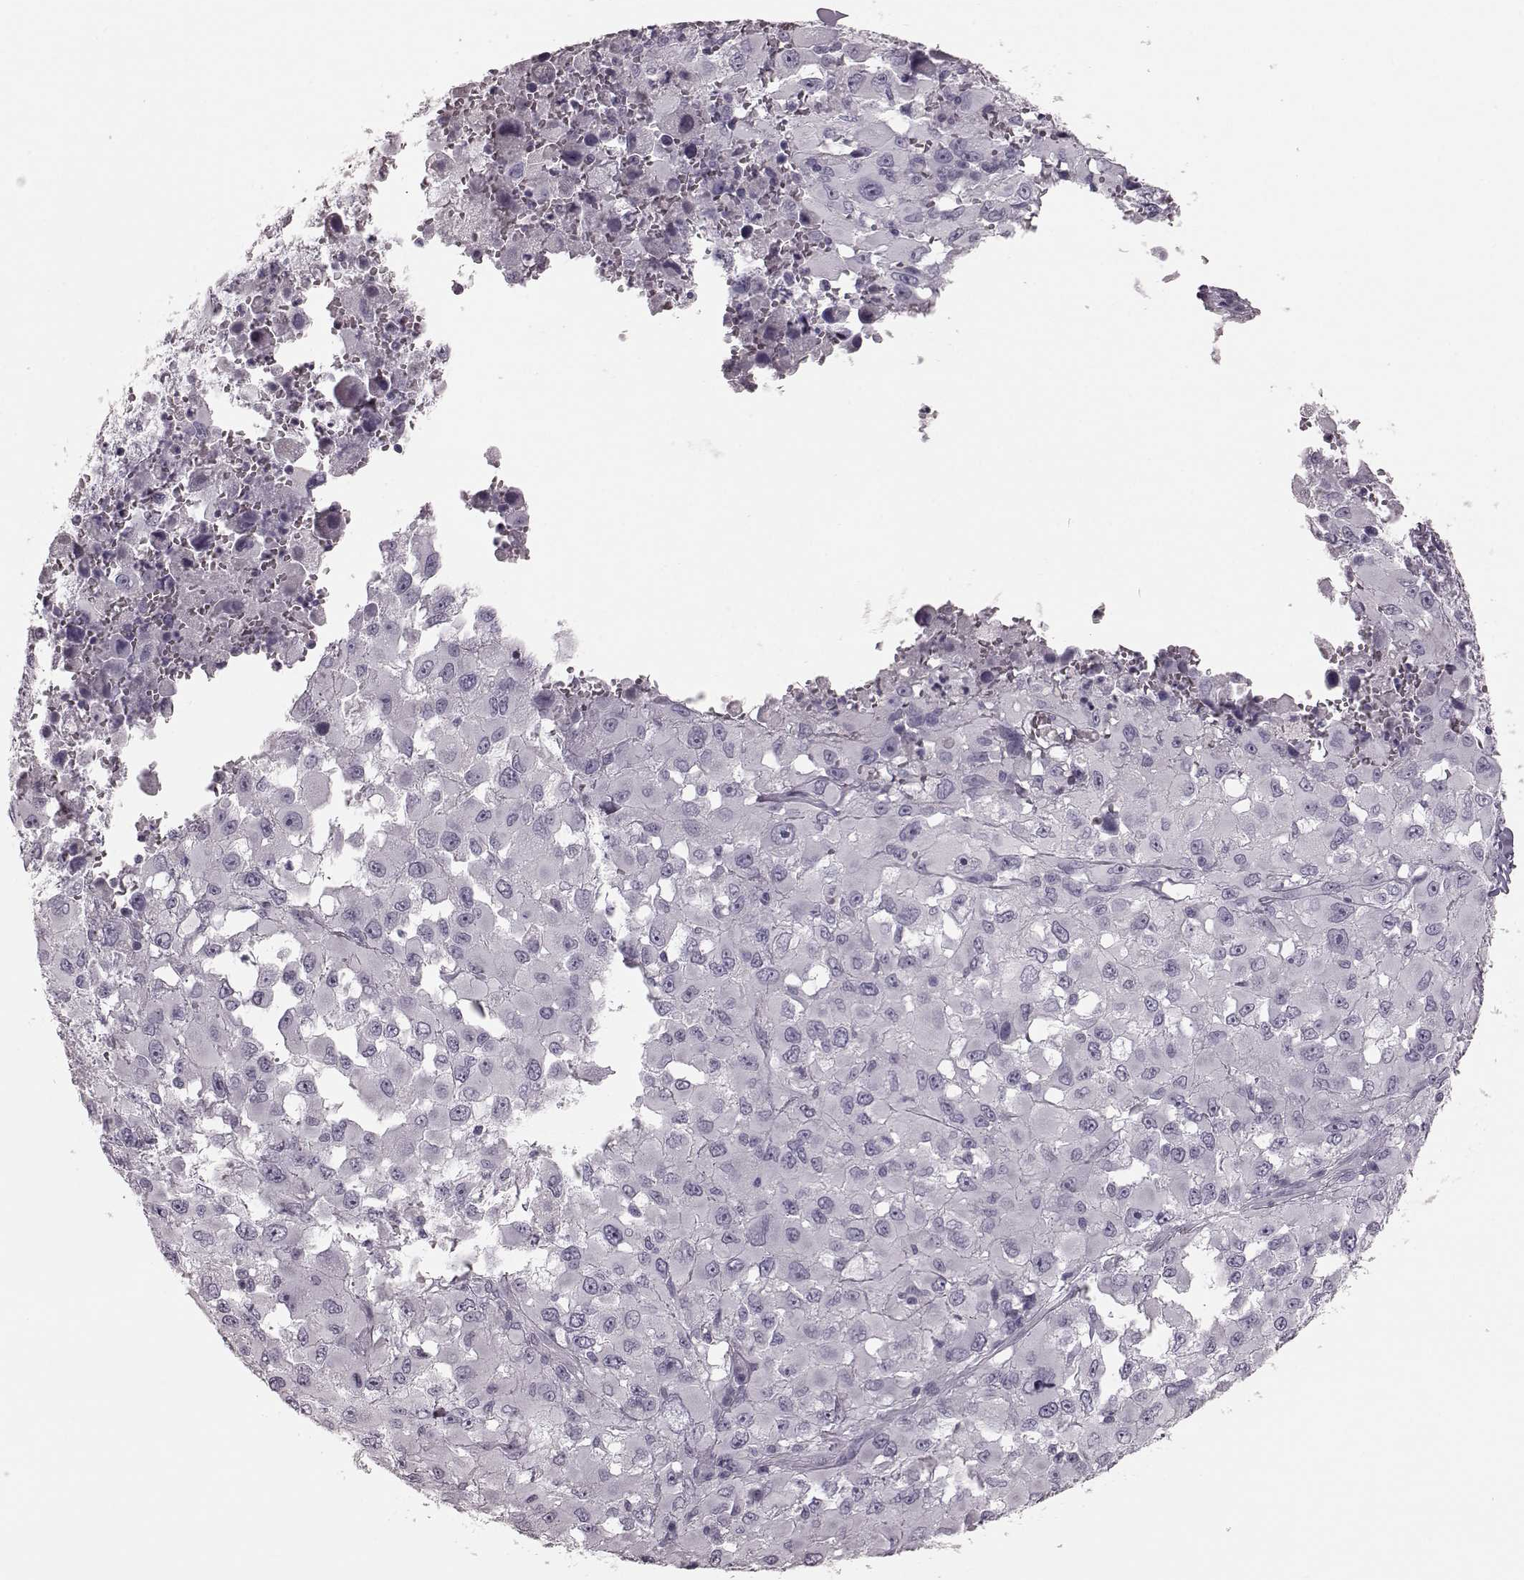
{"staining": {"intensity": "negative", "quantity": "none", "location": "none"}, "tissue": "melanoma", "cell_type": "Tumor cells", "image_type": "cancer", "snomed": [{"axis": "morphology", "description": "Malignant melanoma, Metastatic site"}, {"axis": "topography", "description": "Lymph node"}], "caption": "This is an immunohistochemistry image of human melanoma. There is no positivity in tumor cells.", "gene": "TRPM1", "patient": {"sex": "male", "age": 50}}